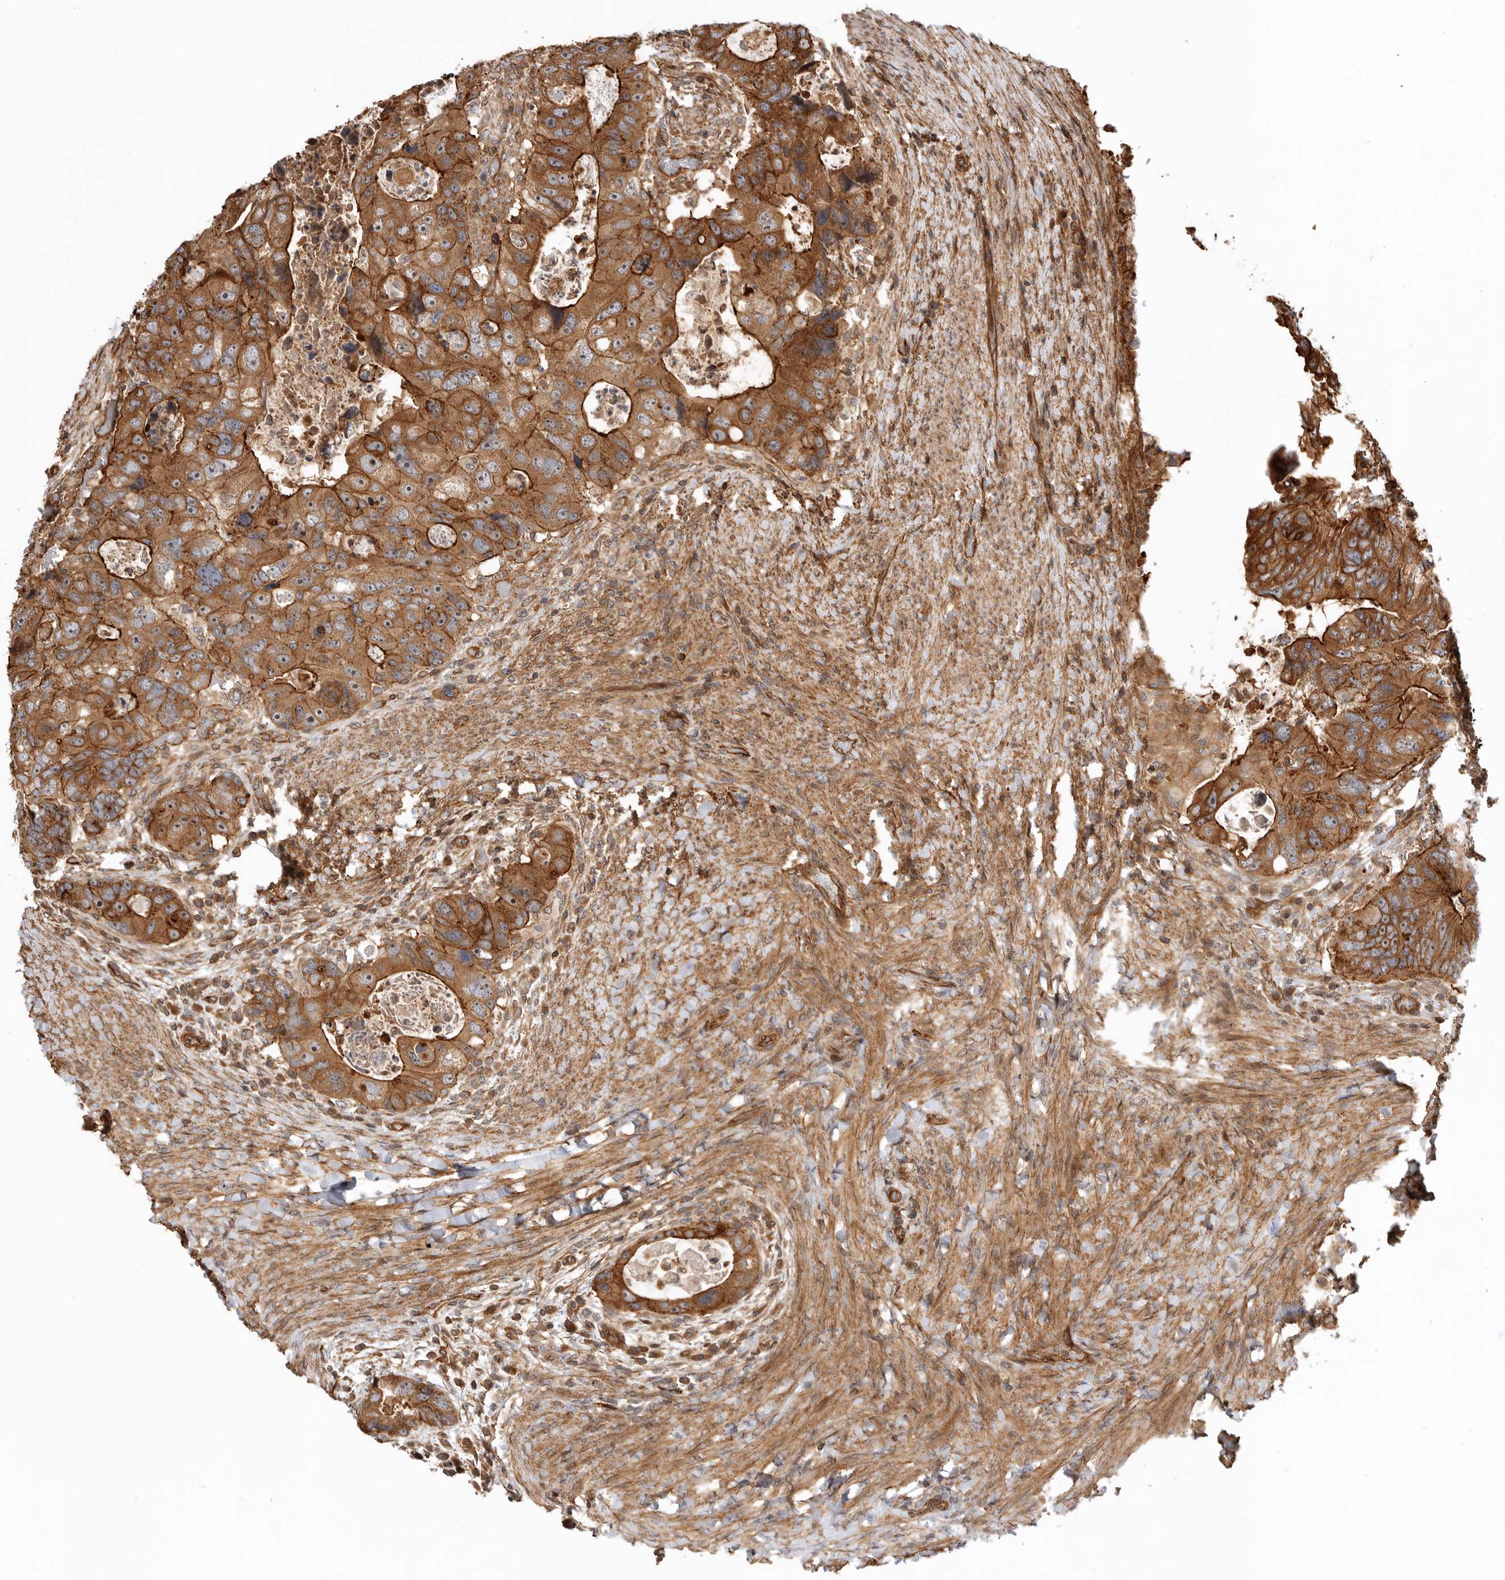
{"staining": {"intensity": "strong", "quantity": ">75%", "location": "cytoplasmic/membranous,nuclear"}, "tissue": "colorectal cancer", "cell_type": "Tumor cells", "image_type": "cancer", "snomed": [{"axis": "morphology", "description": "Adenocarcinoma, NOS"}, {"axis": "topography", "description": "Rectum"}], "caption": "Brown immunohistochemical staining in human colorectal adenocarcinoma demonstrates strong cytoplasmic/membranous and nuclear staining in about >75% of tumor cells. (DAB (3,3'-diaminobenzidine) IHC with brightfield microscopy, high magnification).", "gene": "GPATCH2", "patient": {"sex": "male", "age": 59}}